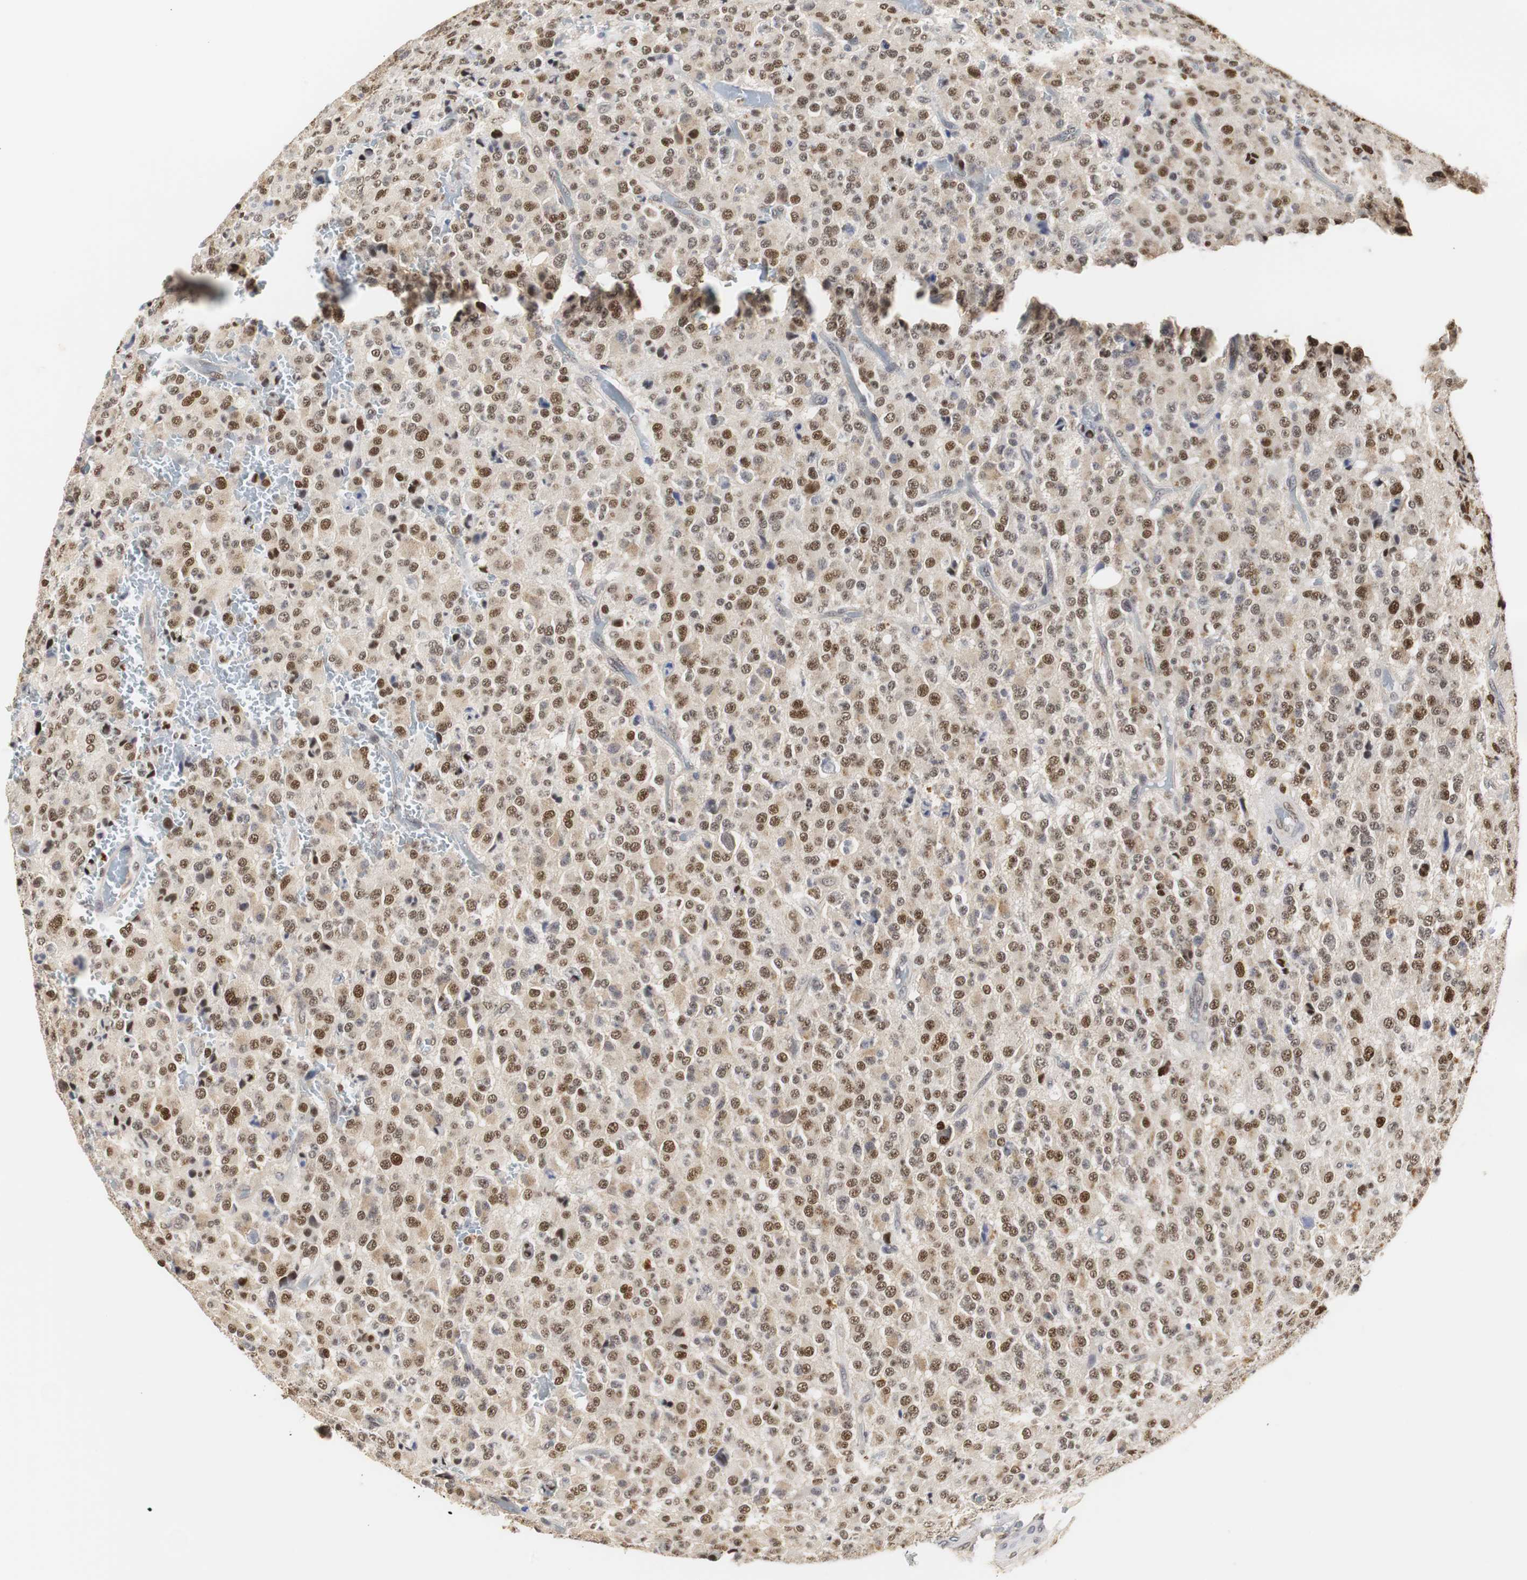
{"staining": {"intensity": "moderate", "quantity": ">75%", "location": "nuclear"}, "tissue": "glioma", "cell_type": "Tumor cells", "image_type": "cancer", "snomed": [{"axis": "morphology", "description": "Glioma, malignant, High grade"}, {"axis": "topography", "description": "pancreas cauda"}], "caption": "A brown stain labels moderate nuclear staining of a protein in malignant high-grade glioma tumor cells.", "gene": "ZFC3H1", "patient": {"sex": "male", "age": 60}}